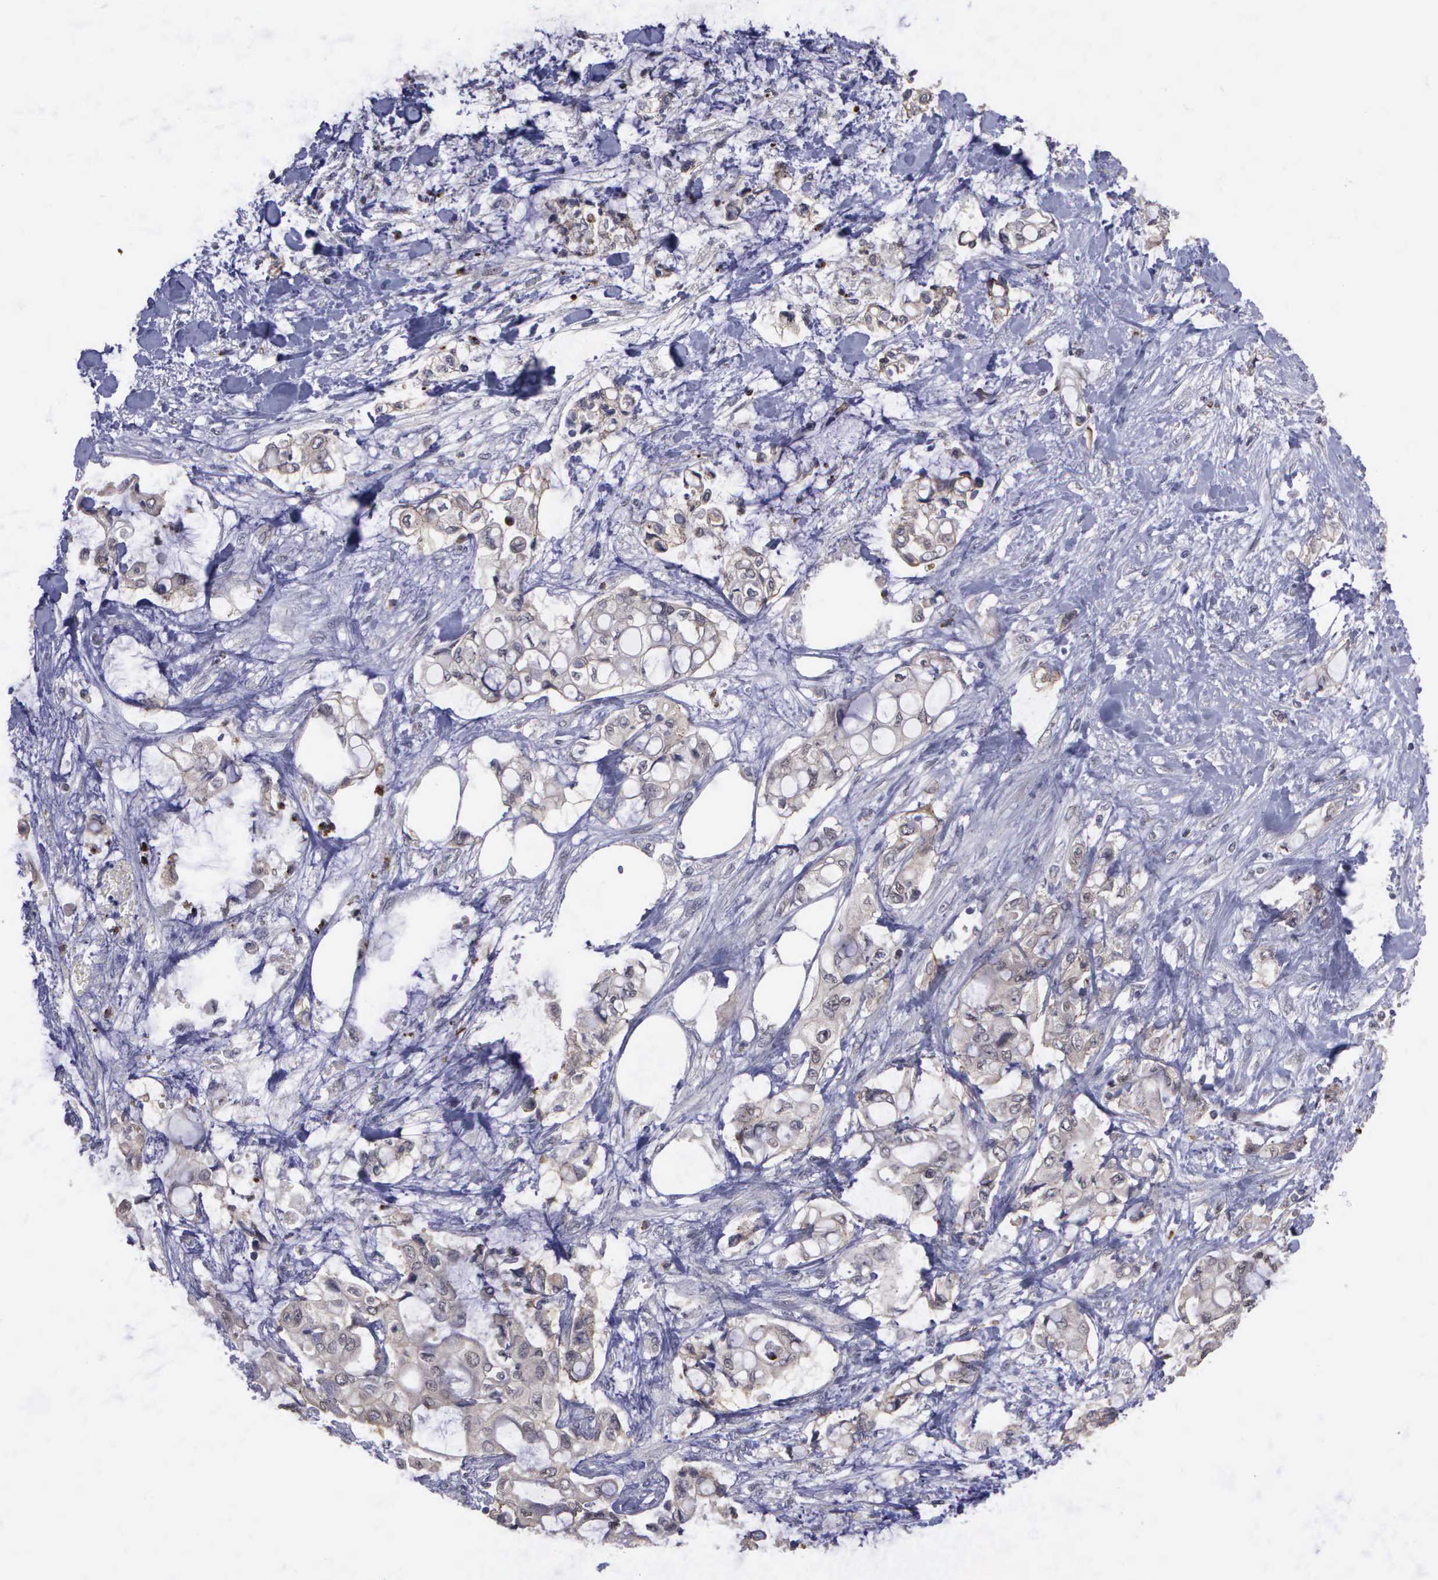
{"staining": {"intensity": "weak", "quantity": "25%-75%", "location": "cytoplasmic/membranous"}, "tissue": "pancreatic cancer", "cell_type": "Tumor cells", "image_type": "cancer", "snomed": [{"axis": "morphology", "description": "Adenocarcinoma, NOS"}, {"axis": "topography", "description": "Pancreas"}], "caption": "Protein expression analysis of human adenocarcinoma (pancreatic) reveals weak cytoplasmic/membranous staining in approximately 25%-75% of tumor cells.", "gene": "MAP3K9", "patient": {"sex": "female", "age": 70}}